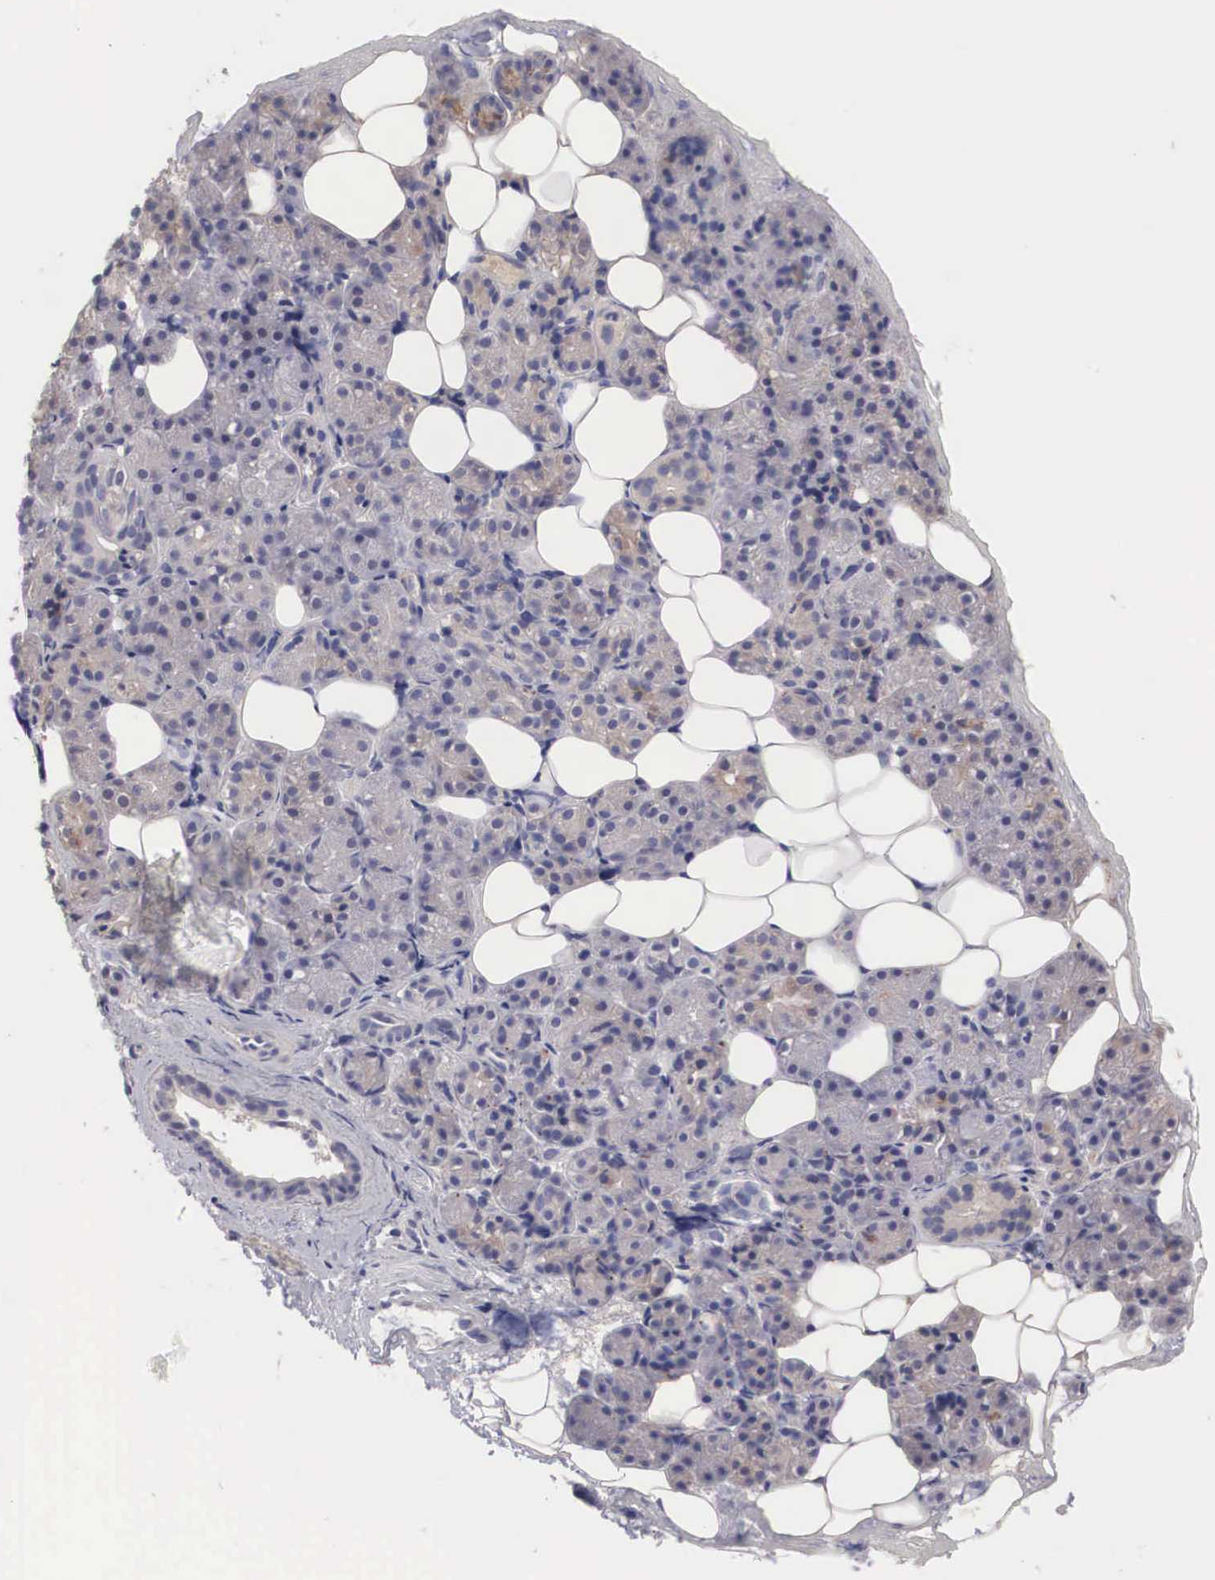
{"staining": {"intensity": "weak", "quantity": "25%-75%", "location": "cytoplasmic/membranous"}, "tissue": "salivary gland", "cell_type": "Glandular cells", "image_type": "normal", "snomed": [{"axis": "morphology", "description": "Normal tissue, NOS"}, {"axis": "topography", "description": "Salivary gland"}], "caption": "A low amount of weak cytoplasmic/membranous staining is appreciated in approximately 25%-75% of glandular cells in benign salivary gland.", "gene": "ABHD4", "patient": {"sex": "female", "age": 55}}